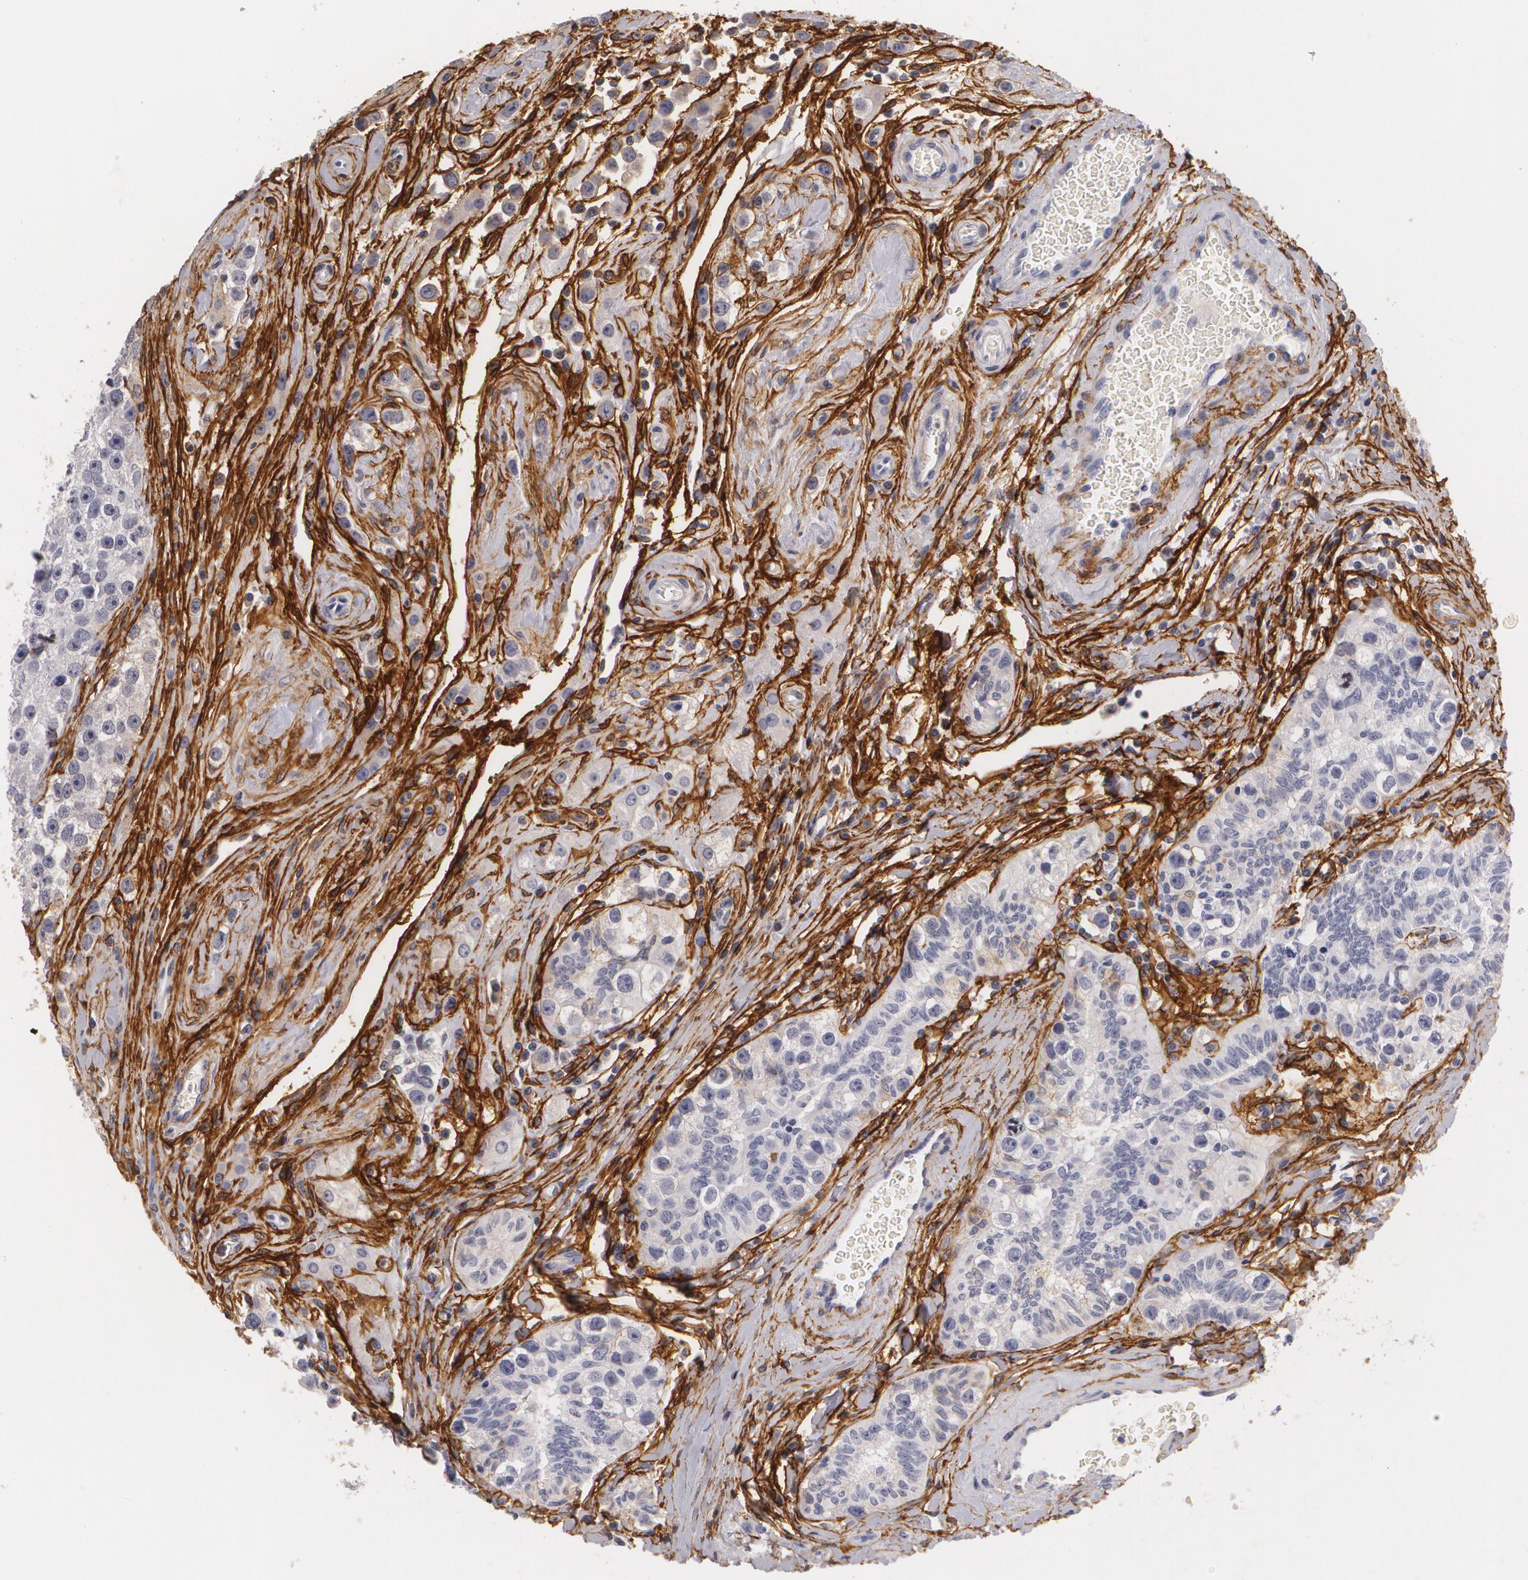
{"staining": {"intensity": "negative", "quantity": "none", "location": "none"}, "tissue": "testis cancer", "cell_type": "Tumor cells", "image_type": "cancer", "snomed": [{"axis": "morphology", "description": "Seminoma, NOS"}, {"axis": "topography", "description": "Testis"}], "caption": "Tumor cells show no significant expression in testis cancer (seminoma).", "gene": "NGFR", "patient": {"sex": "male", "age": 32}}